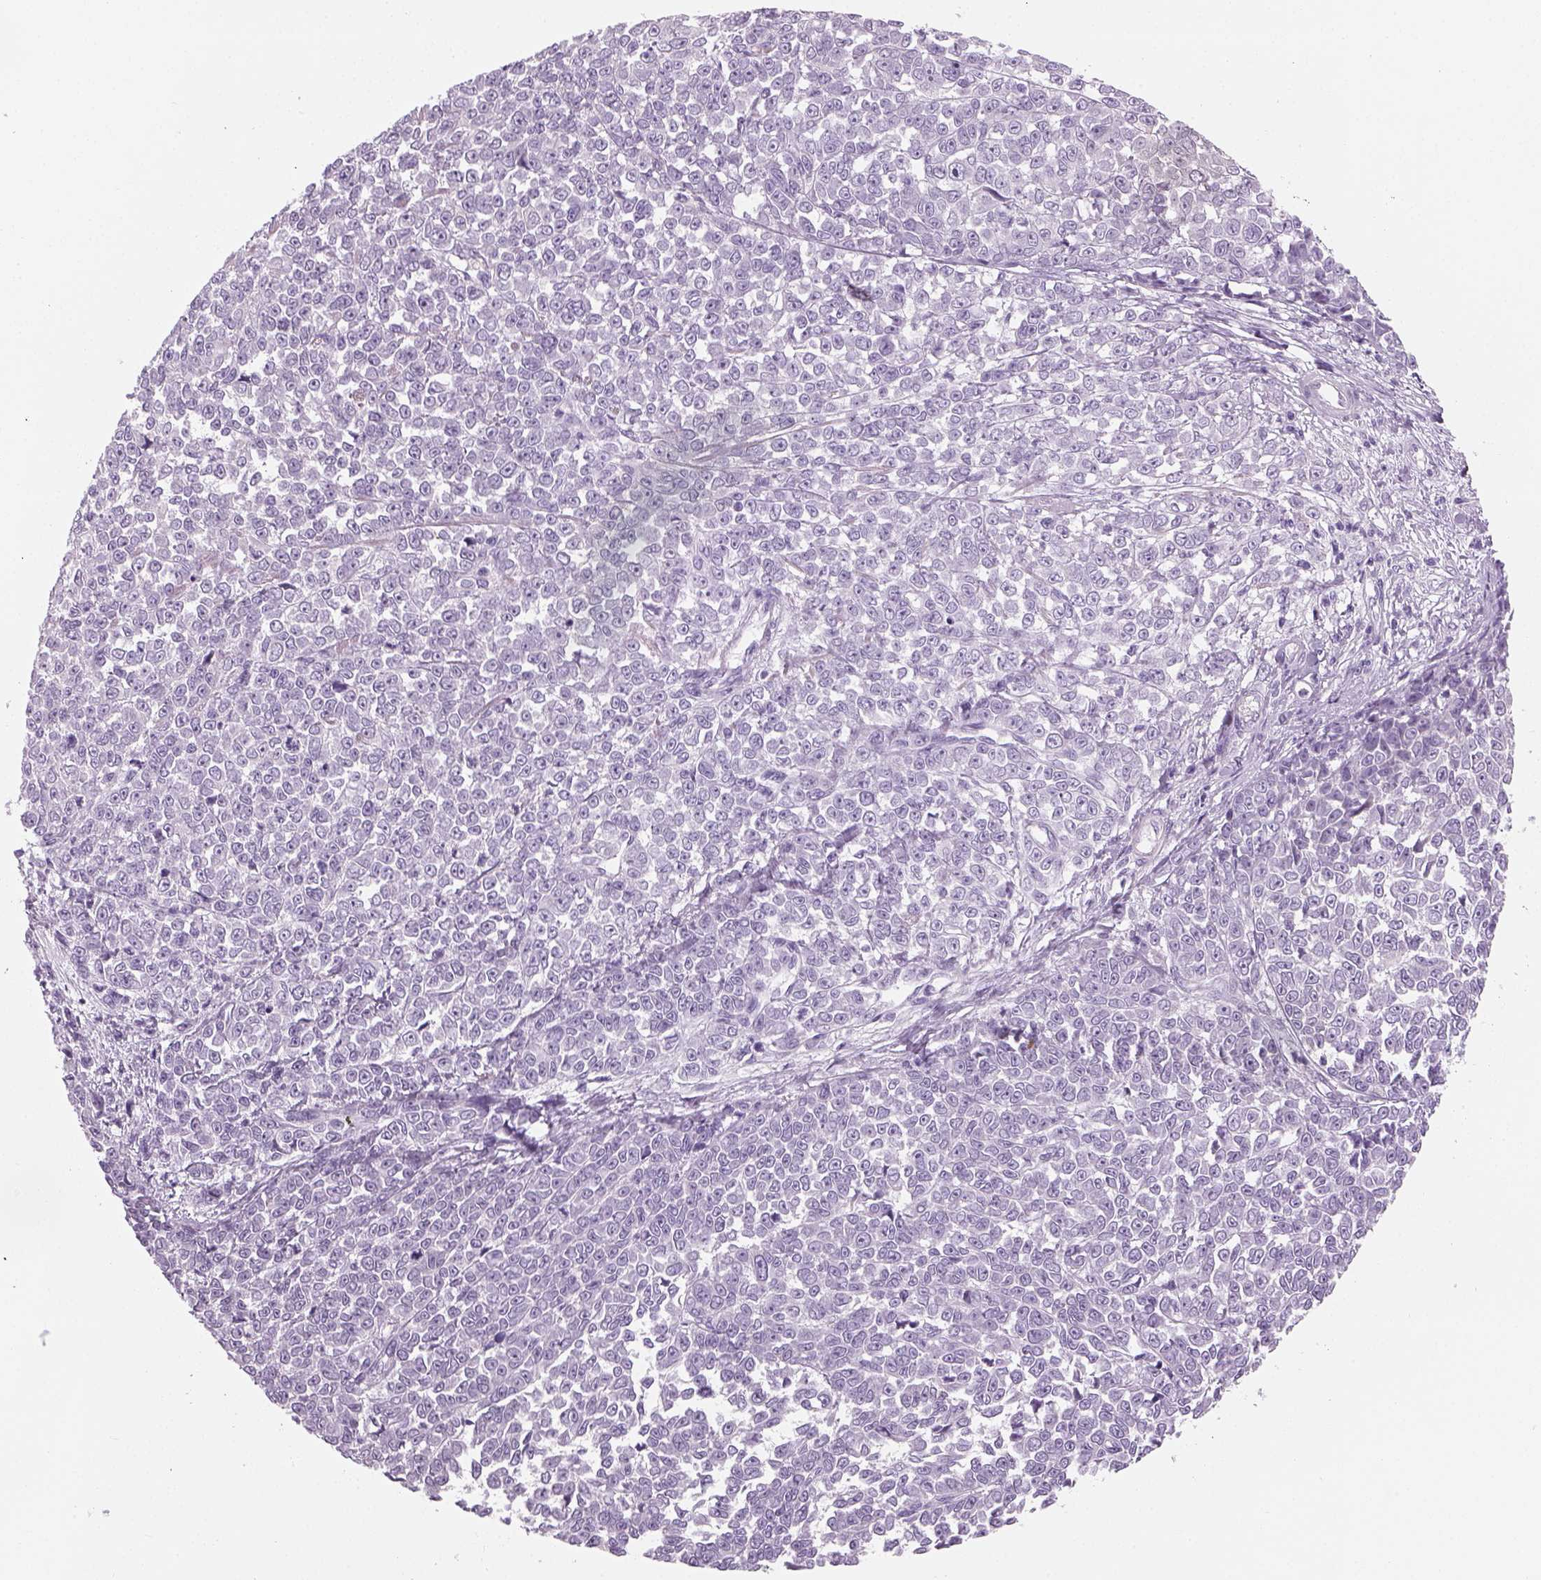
{"staining": {"intensity": "negative", "quantity": "none", "location": "none"}, "tissue": "melanoma", "cell_type": "Tumor cells", "image_type": "cancer", "snomed": [{"axis": "morphology", "description": "Malignant melanoma, NOS"}, {"axis": "topography", "description": "Skin"}], "caption": "Tumor cells show no significant protein staining in malignant melanoma.", "gene": "KCNMB4", "patient": {"sex": "female", "age": 95}}